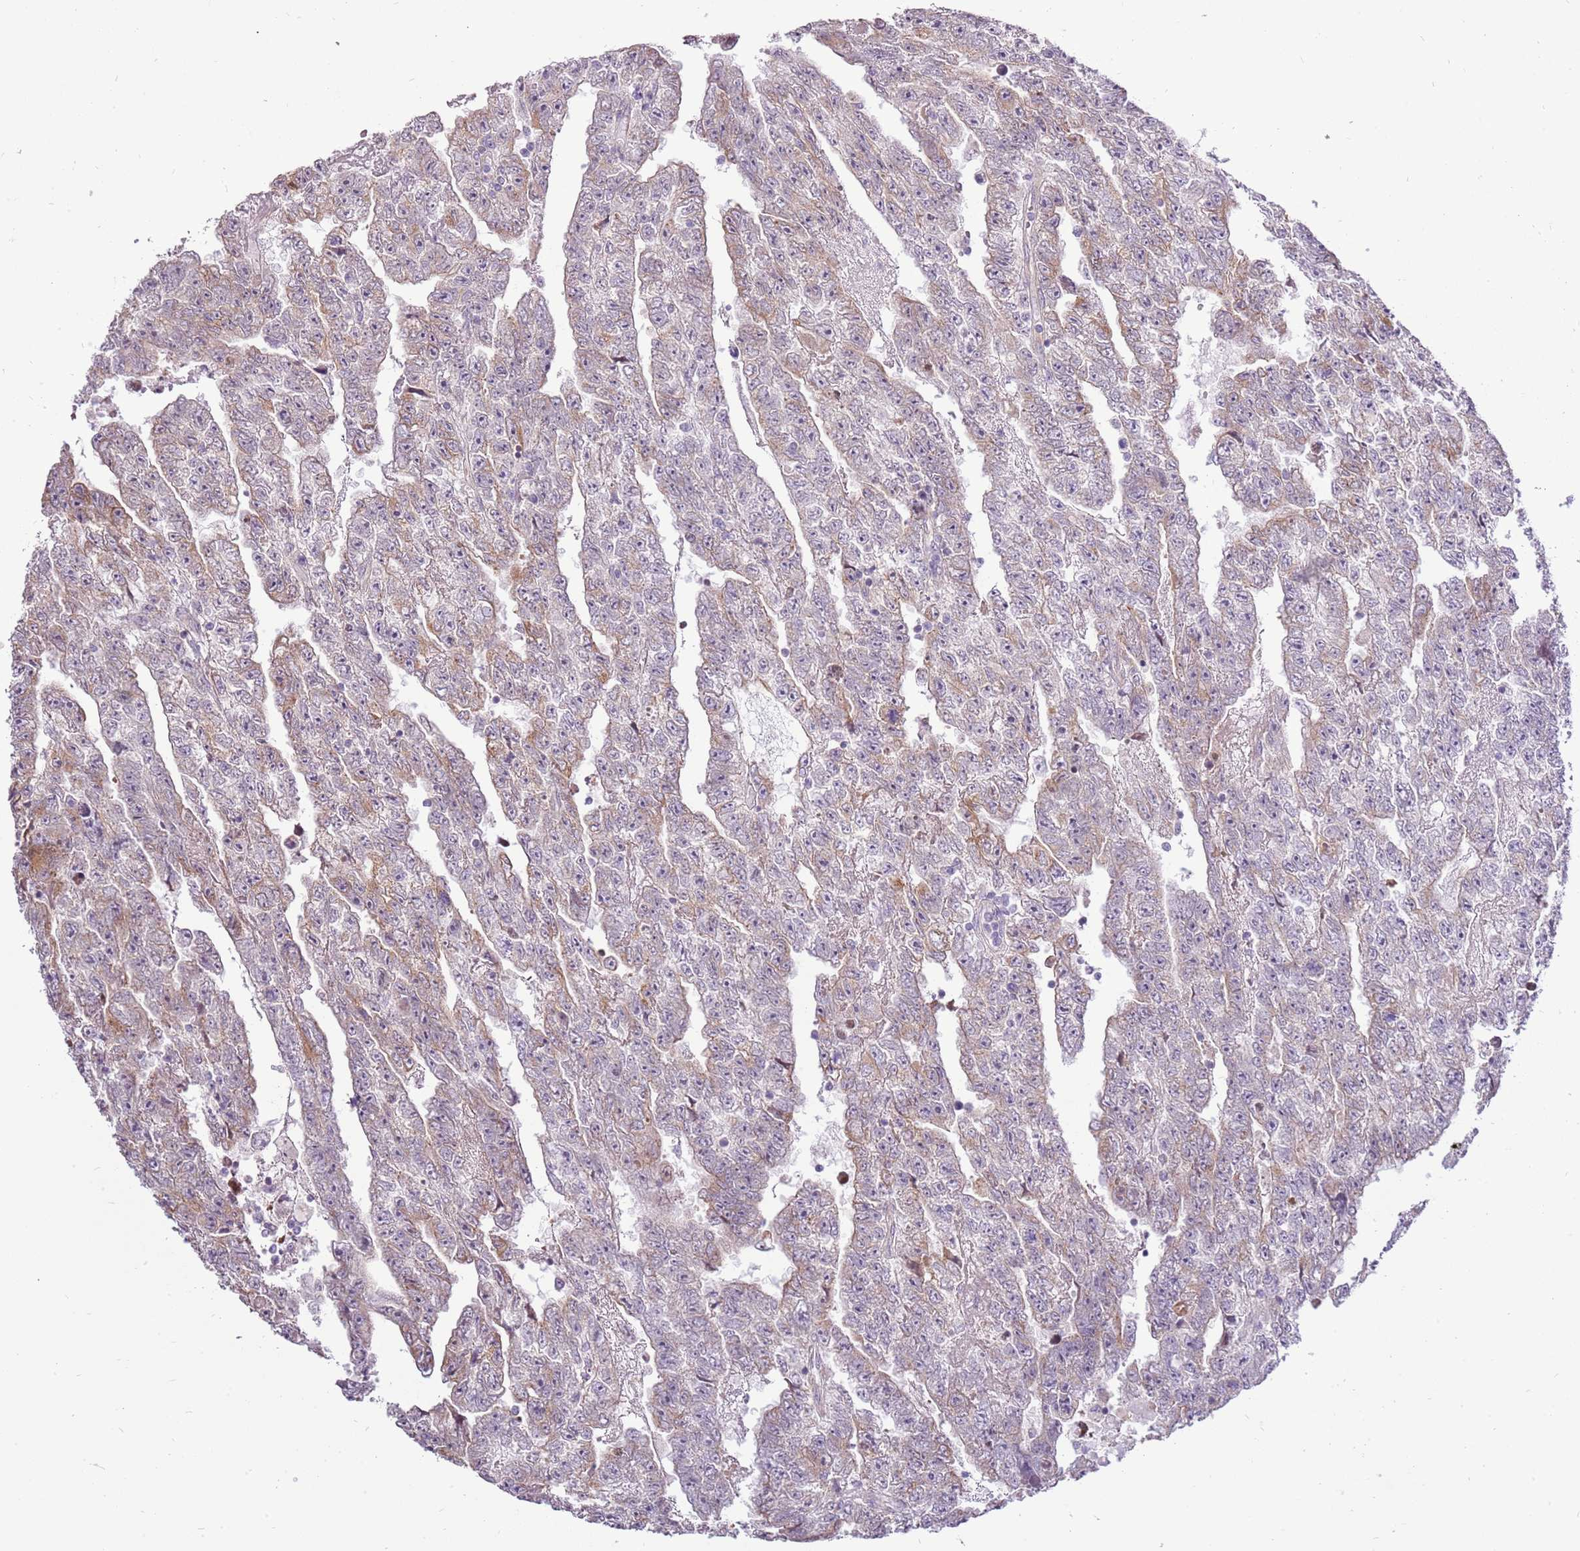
{"staining": {"intensity": "weak", "quantity": "25%-75%", "location": "cytoplasmic/membranous"}, "tissue": "testis cancer", "cell_type": "Tumor cells", "image_type": "cancer", "snomed": [{"axis": "morphology", "description": "Carcinoma, Embryonal, NOS"}, {"axis": "topography", "description": "Testis"}], "caption": "Protein staining of testis cancer (embryonal carcinoma) tissue shows weak cytoplasmic/membranous staining in approximately 25%-75% of tumor cells. The protein is stained brown, and the nuclei are stained in blue (DAB IHC with brightfield microscopy, high magnification).", "gene": "UGGT2", "patient": {"sex": "male", "age": 25}}